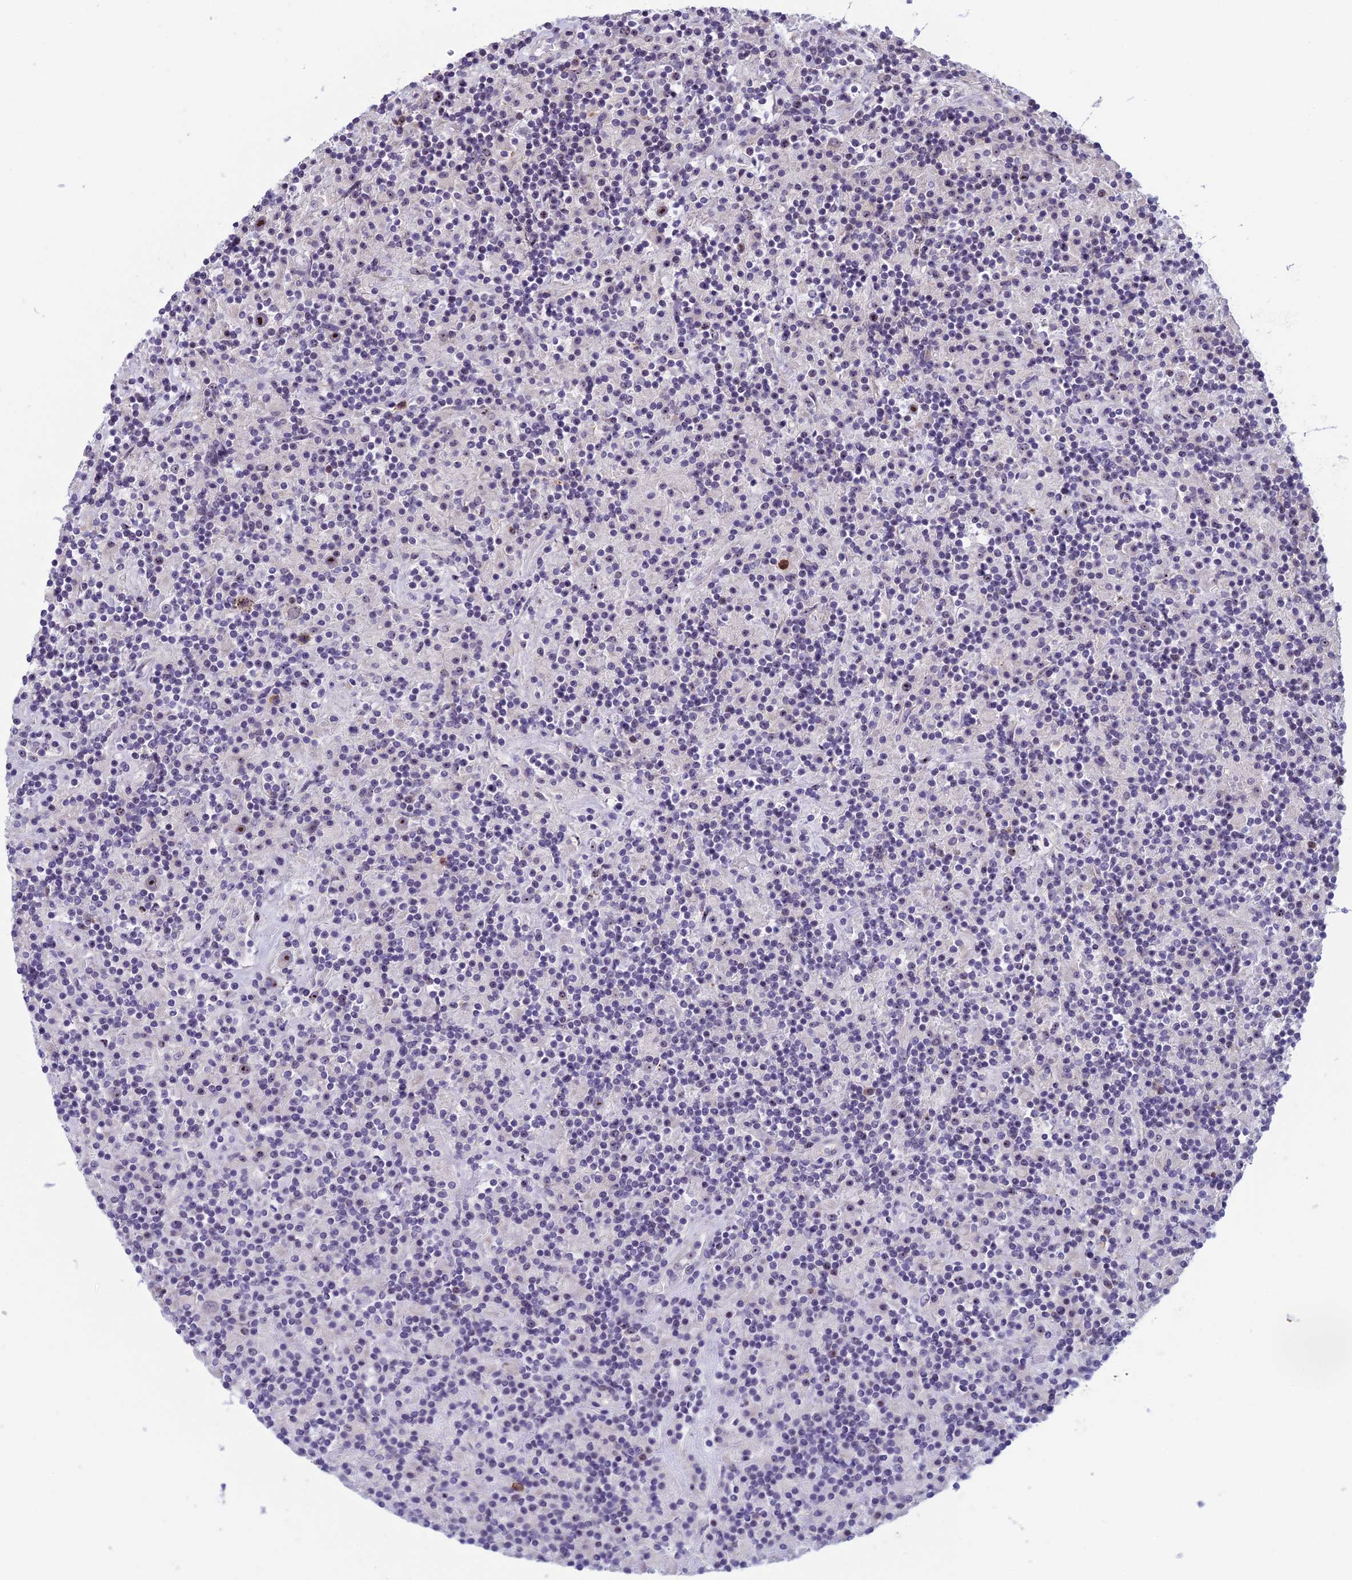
{"staining": {"intensity": "moderate", "quantity": ">75%", "location": "nuclear"}, "tissue": "lymphoma", "cell_type": "Tumor cells", "image_type": "cancer", "snomed": [{"axis": "morphology", "description": "Hodgkin's disease, NOS"}, {"axis": "topography", "description": "Lymph node"}], "caption": "Immunohistochemistry (IHC) image of neoplastic tissue: human lymphoma stained using immunohistochemistry (IHC) demonstrates medium levels of moderate protein expression localized specifically in the nuclear of tumor cells, appearing as a nuclear brown color.", "gene": "NOC2L", "patient": {"sex": "male", "age": 70}}